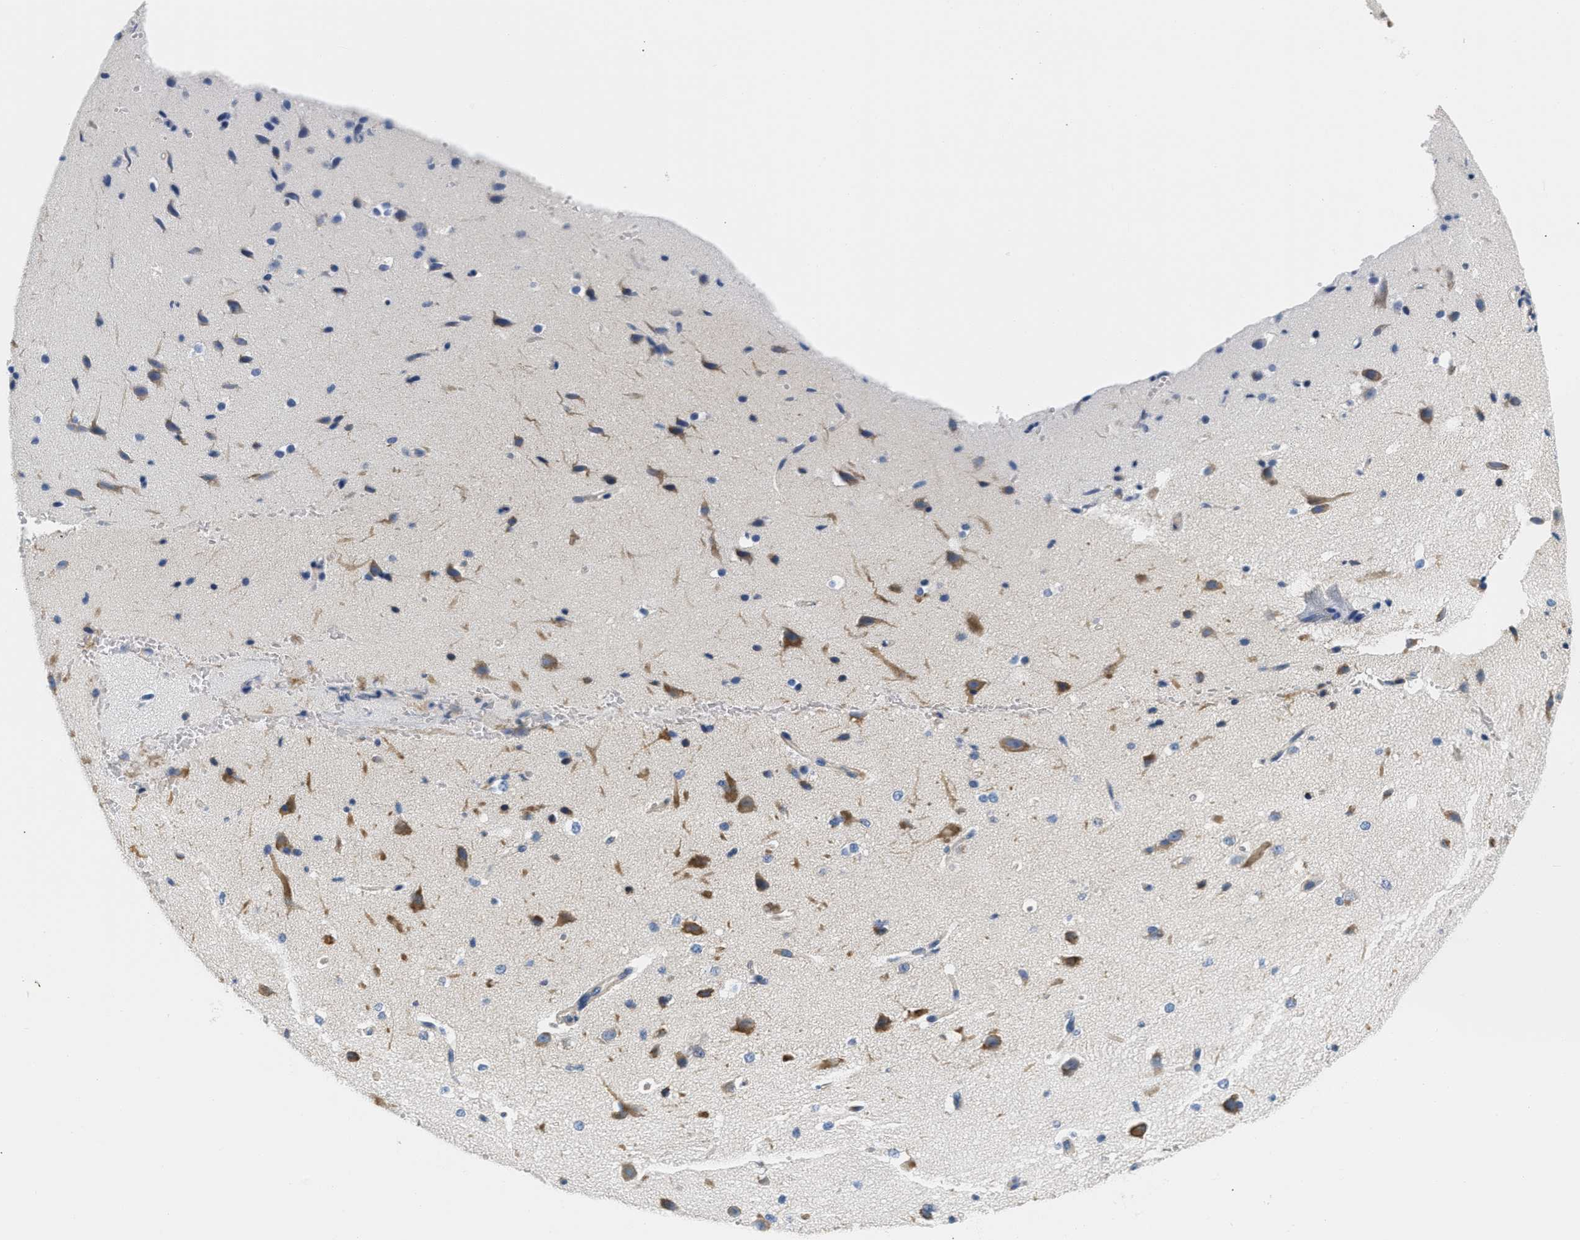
{"staining": {"intensity": "negative", "quantity": "none", "location": "none"}, "tissue": "cerebral cortex", "cell_type": "Endothelial cells", "image_type": "normal", "snomed": [{"axis": "morphology", "description": "Normal tissue, NOS"}, {"axis": "morphology", "description": "Developmental malformation"}, {"axis": "topography", "description": "Cerebral cortex"}], "caption": "An immunohistochemistry image of unremarkable cerebral cortex is shown. There is no staining in endothelial cells of cerebral cortex. The staining was performed using DAB (3,3'-diaminobenzidine) to visualize the protein expression in brown, while the nuclei were stained in blue with hematoxylin (Magnification: 20x).", "gene": "HDHD3", "patient": {"sex": "female", "age": 30}}